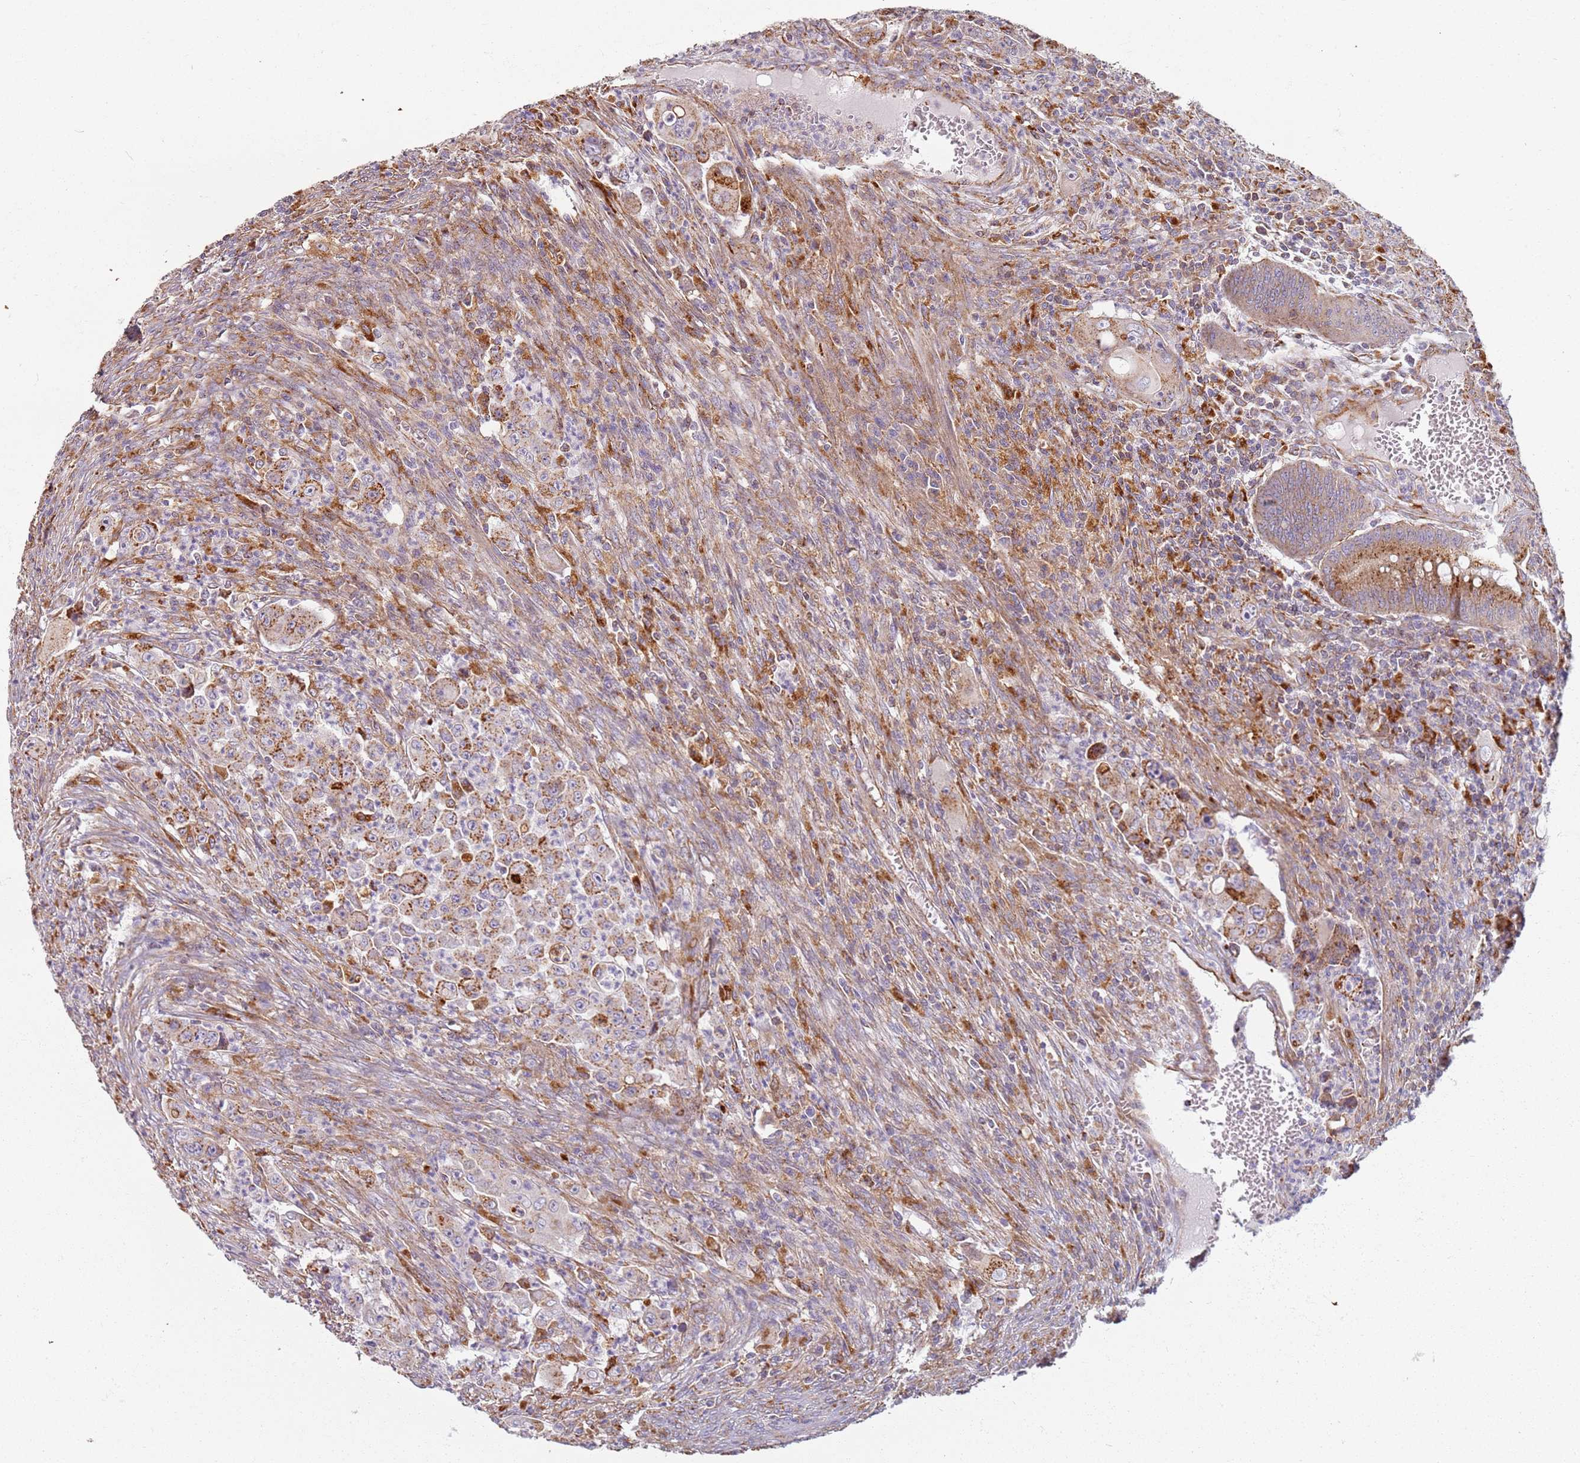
{"staining": {"intensity": "moderate", "quantity": ">75%", "location": "cytoplasmic/membranous"}, "tissue": "colorectal cancer", "cell_type": "Tumor cells", "image_type": "cancer", "snomed": [{"axis": "morphology", "description": "Adenocarcinoma, NOS"}, {"axis": "topography", "description": "Colon"}], "caption": "Protein analysis of colorectal adenocarcinoma tissue demonstrates moderate cytoplasmic/membranous expression in about >75% of tumor cells.", "gene": "PROKR2", "patient": {"sex": "male", "age": 51}}